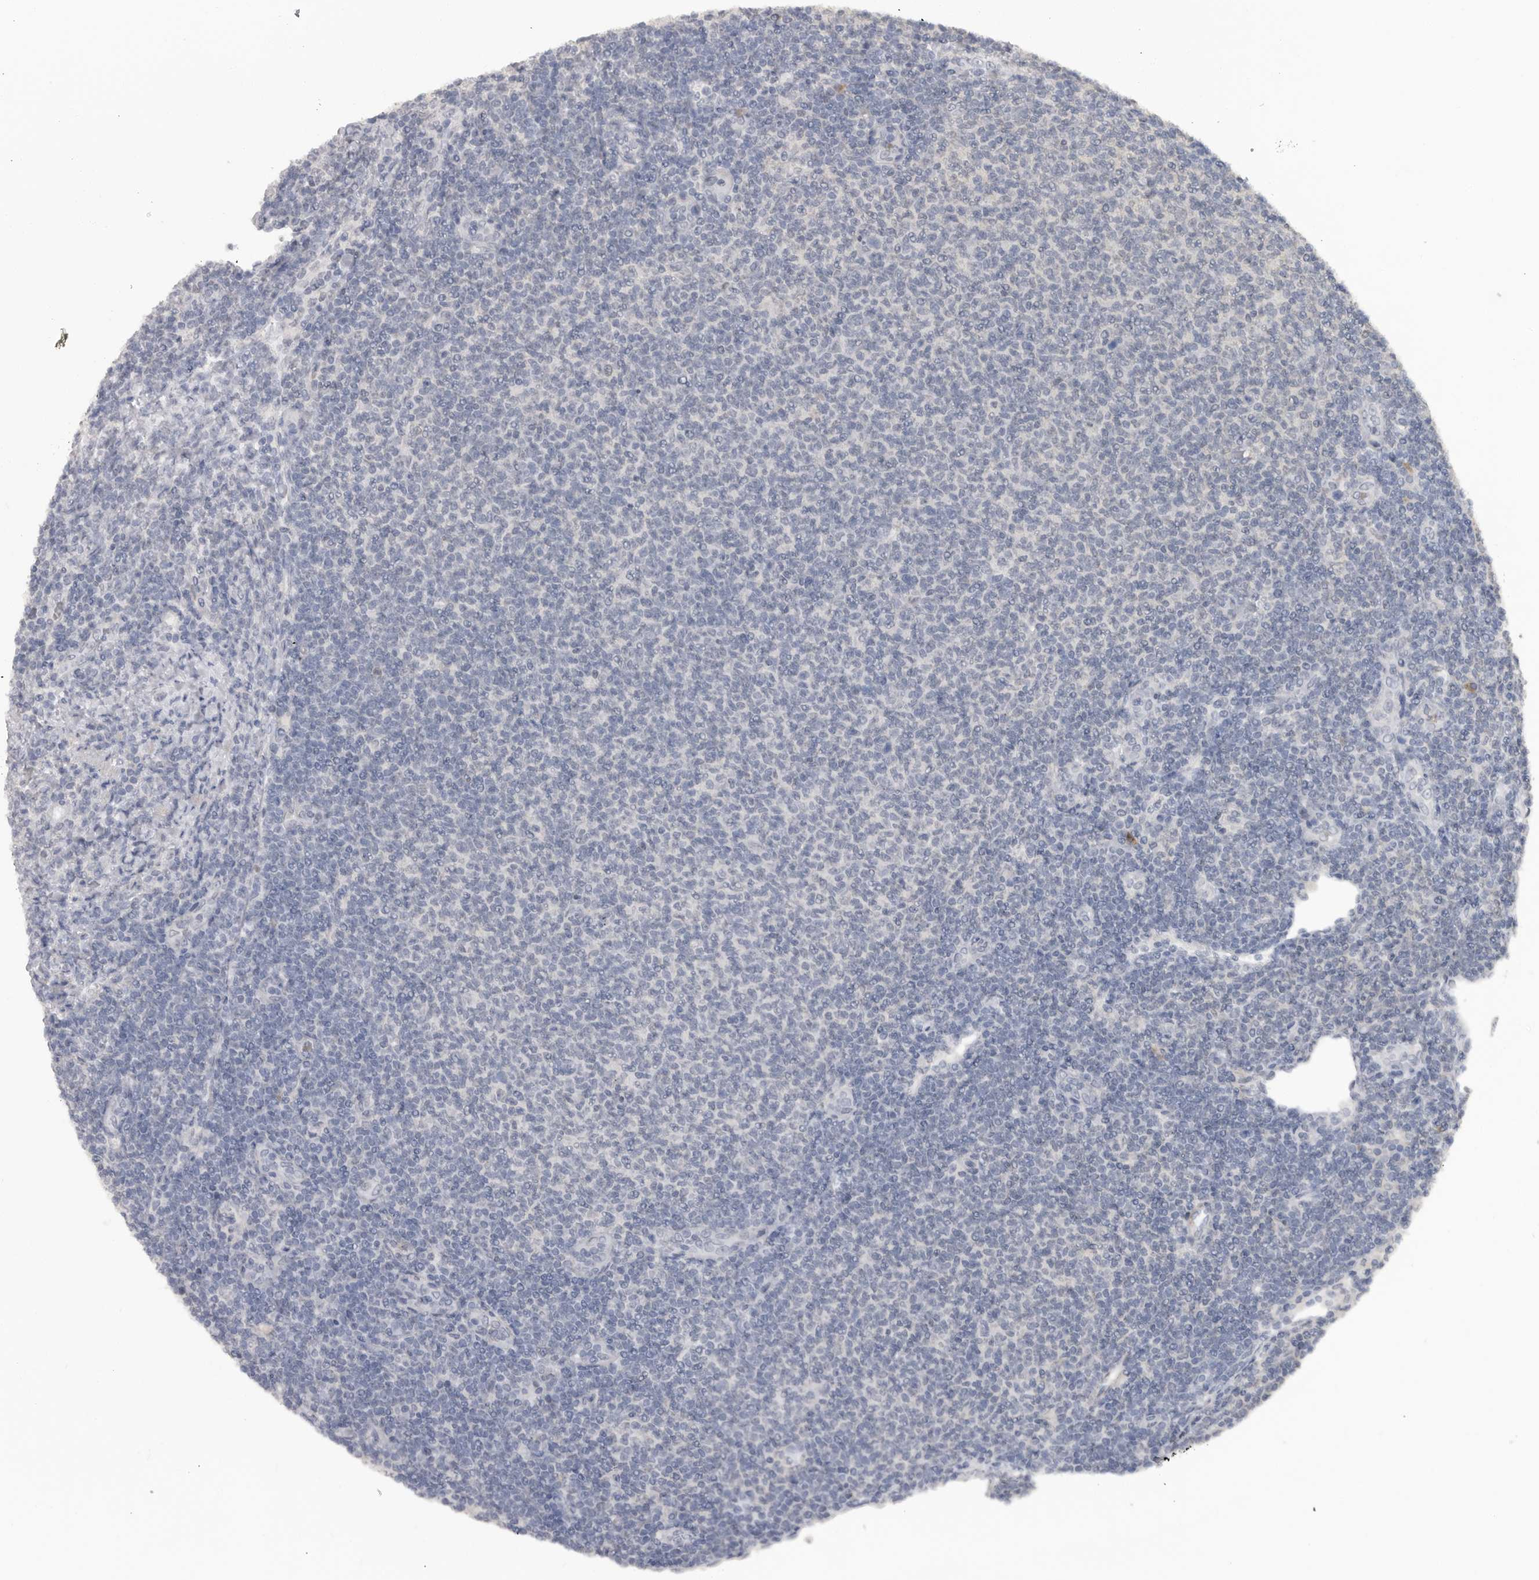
{"staining": {"intensity": "negative", "quantity": "none", "location": "none"}, "tissue": "lymphoma", "cell_type": "Tumor cells", "image_type": "cancer", "snomed": [{"axis": "morphology", "description": "Malignant lymphoma, non-Hodgkin's type, Low grade"}, {"axis": "topography", "description": "Lymph node"}], "caption": "Immunohistochemistry (IHC) of human malignant lymphoma, non-Hodgkin's type (low-grade) exhibits no expression in tumor cells.", "gene": "PLEKHF1", "patient": {"sex": "male", "age": 66}}